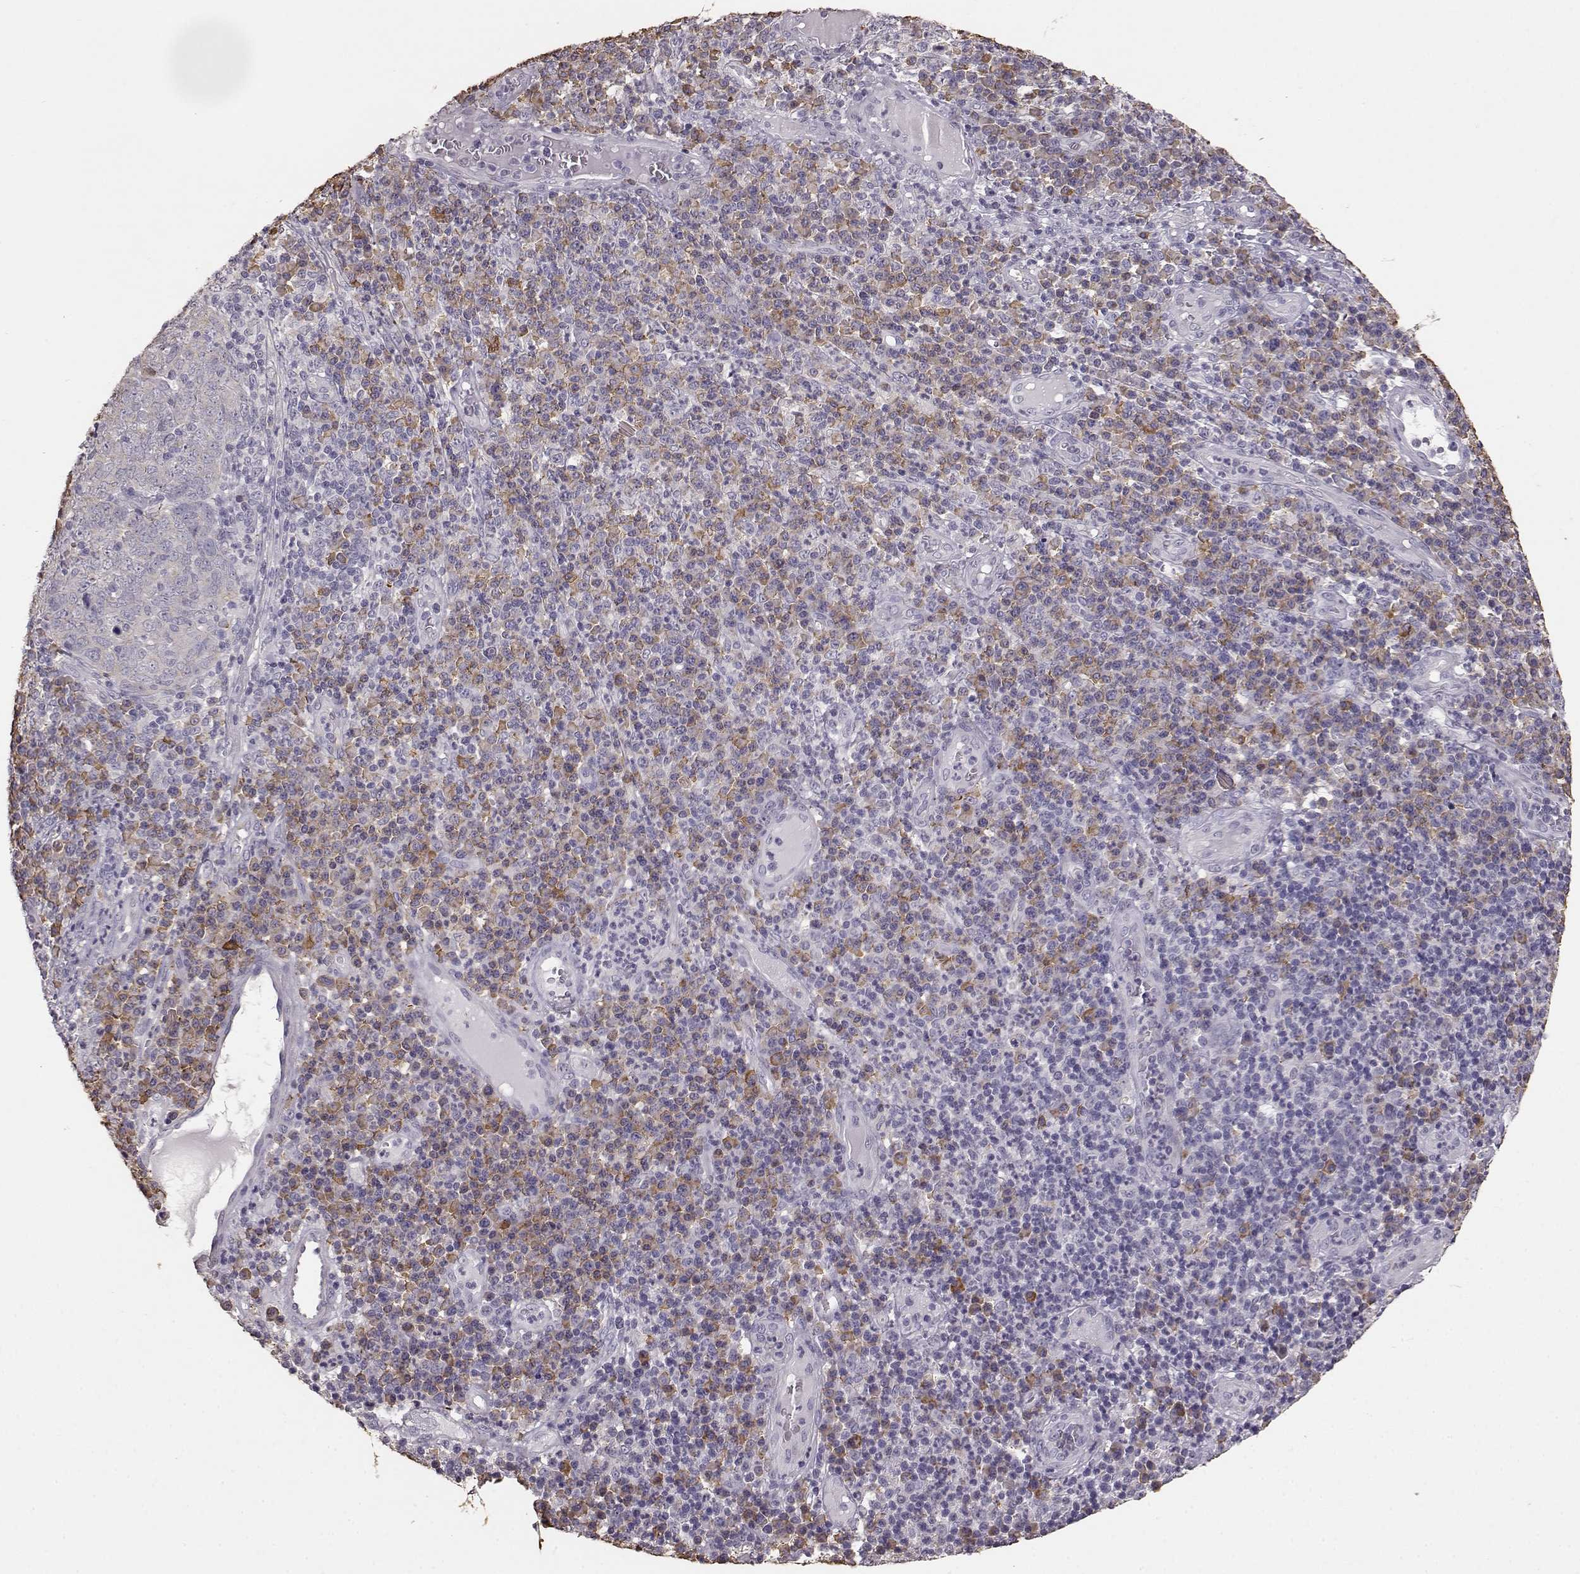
{"staining": {"intensity": "negative", "quantity": "none", "location": "none"}, "tissue": "skin cancer", "cell_type": "Tumor cells", "image_type": "cancer", "snomed": [{"axis": "morphology", "description": "Squamous cell carcinoma, NOS"}, {"axis": "topography", "description": "Skin"}, {"axis": "topography", "description": "Anal"}], "caption": "The IHC image has no significant staining in tumor cells of squamous cell carcinoma (skin) tissue.", "gene": "GABRG3", "patient": {"sex": "female", "age": 51}}